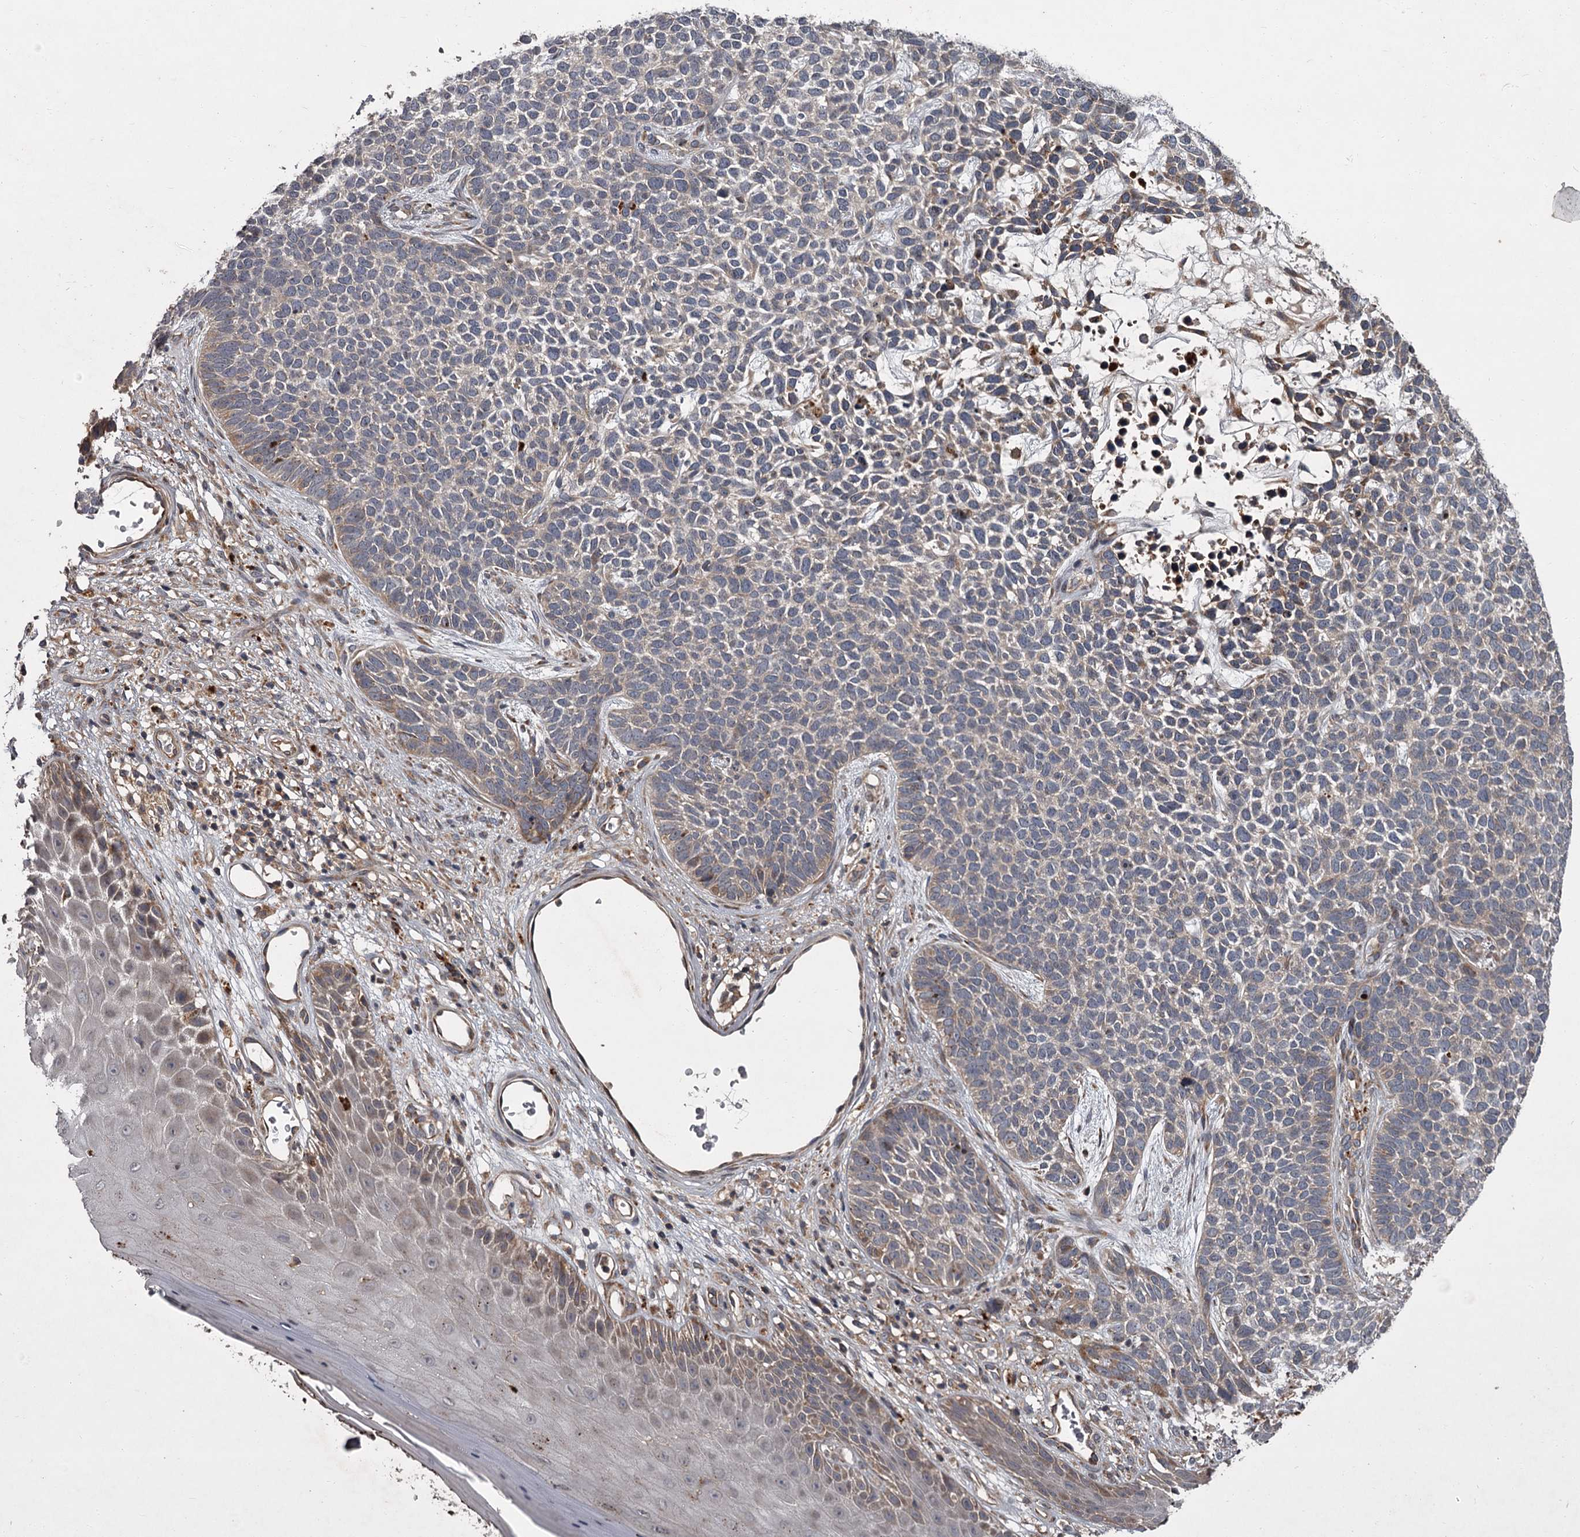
{"staining": {"intensity": "weak", "quantity": "<25%", "location": "cytoplasmic/membranous"}, "tissue": "skin cancer", "cell_type": "Tumor cells", "image_type": "cancer", "snomed": [{"axis": "morphology", "description": "Basal cell carcinoma"}, {"axis": "topography", "description": "Skin"}], "caption": "Tumor cells are negative for brown protein staining in basal cell carcinoma (skin).", "gene": "UNC93B1", "patient": {"sex": "female", "age": 84}}